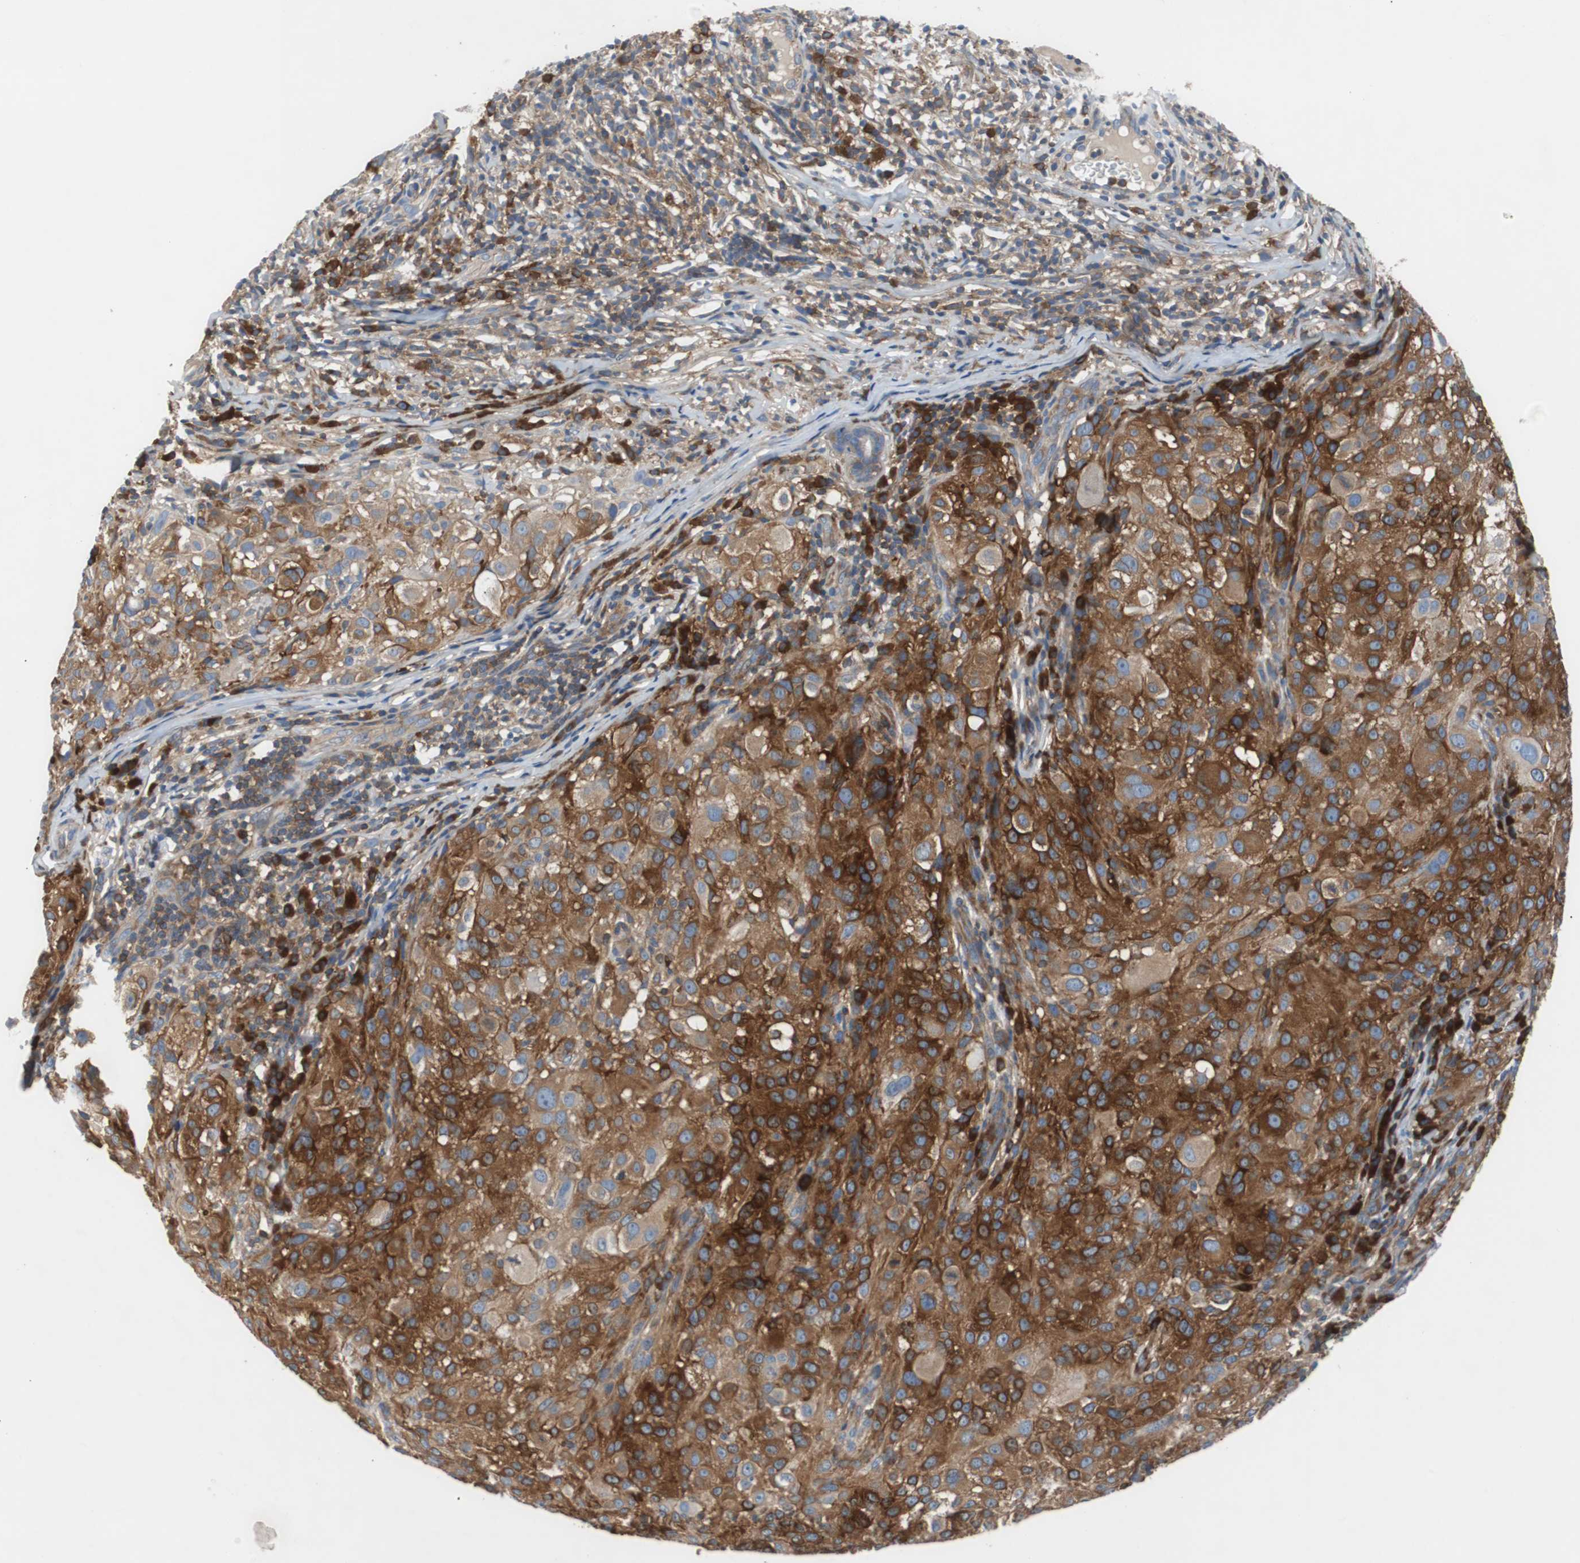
{"staining": {"intensity": "strong", "quantity": ">75%", "location": "cytoplasmic/membranous"}, "tissue": "melanoma", "cell_type": "Tumor cells", "image_type": "cancer", "snomed": [{"axis": "morphology", "description": "Necrosis, NOS"}, {"axis": "morphology", "description": "Malignant melanoma, NOS"}, {"axis": "topography", "description": "Skin"}], "caption": "This is a histology image of immunohistochemistry staining of malignant melanoma, which shows strong staining in the cytoplasmic/membranous of tumor cells.", "gene": "GYS1", "patient": {"sex": "female", "age": 87}}